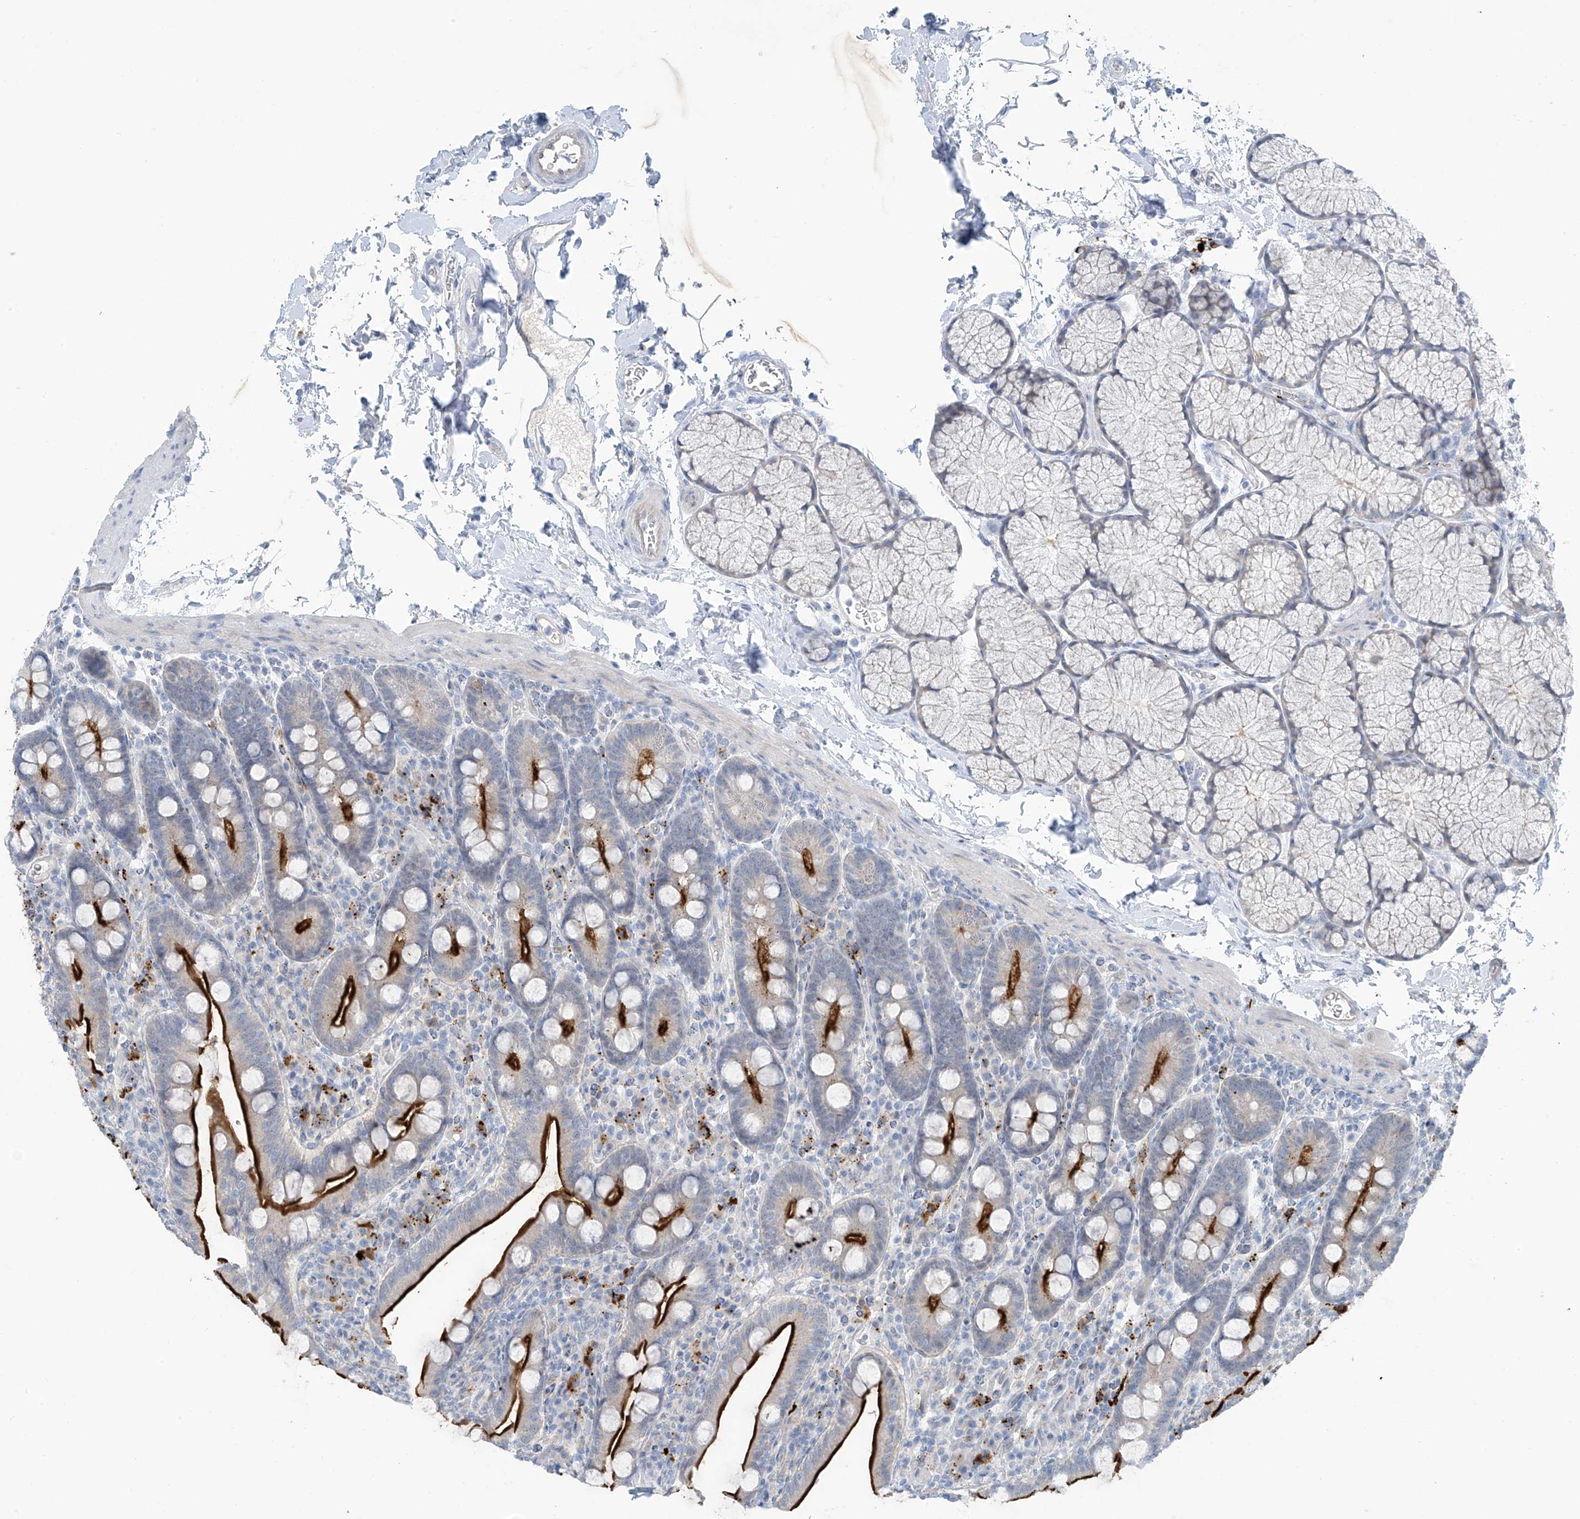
{"staining": {"intensity": "strong", "quantity": "25%-75%", "location": "cytoplasmic/membranous"}, "tissue": "duodenum", "cell_type": "Glandular cells", "image_type": "normal", "snomed": [{"axis": "morphology", "description": "Normal tissue, NOS"}, {"axis": "topography", "description": "Duodenum"}], "caption": "Benign duodenum shows strong cytoplasmic/membranous positivity in about 25%-75% of glandular cells.", "gene": "ZNF793", "patient": {"sex": "male", "age": 35}}